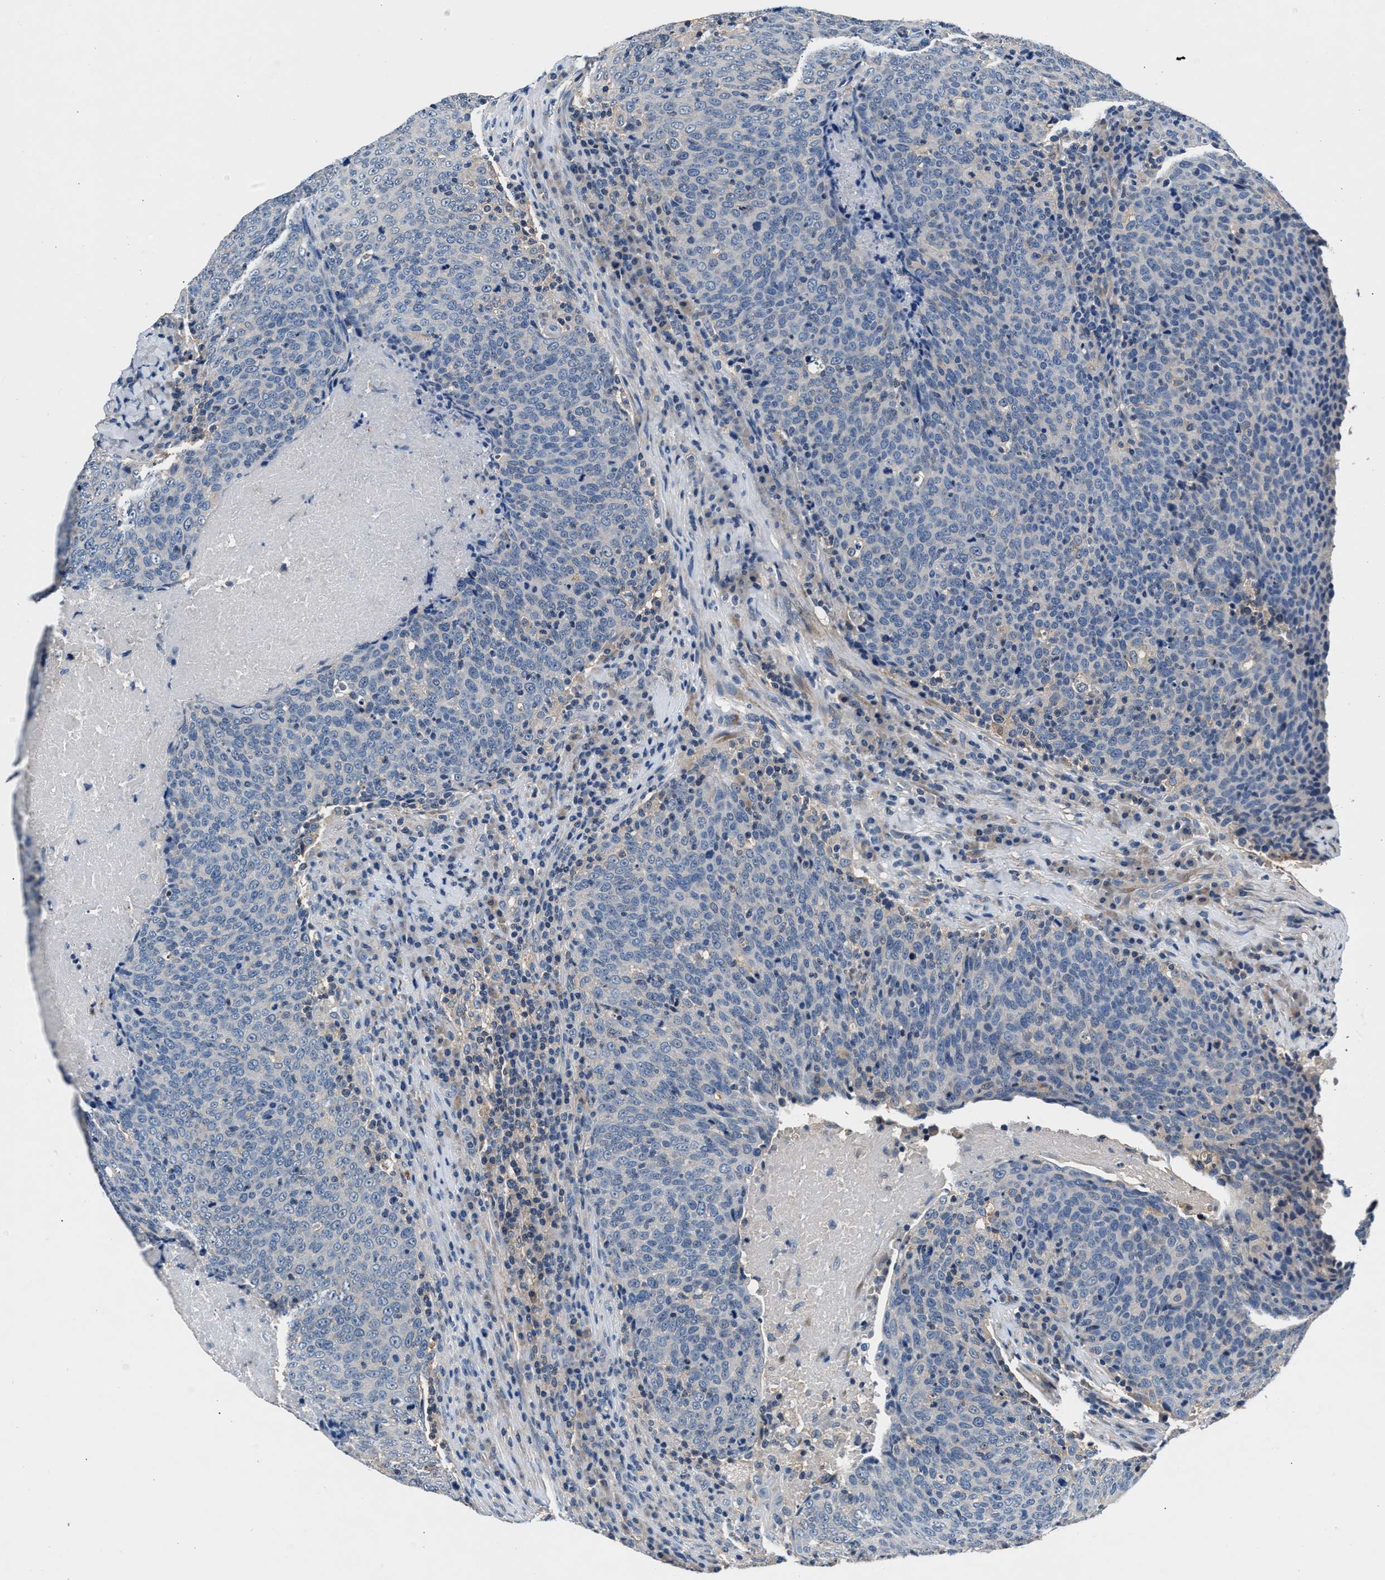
{"staining": {"intensity": "negative", "quantity": "none", "location": "none"}, "tissue": "head and neck cancer", "cell_type": "Tumor cells", "image_type": "cancer", "snomed": [{"axis": "morphology", "description": "Squamous cell carcinoma, NOS"}, {"axis": "morphology", "description": "Squamous cell carcinoma, metastatic, NOS"}, {"axis": "topography", "description": "Lymph node"}, {"axis": "topography", "description": "Head-Neck"}], "caption": "High power microscopy photomicrograph of an IHC image of head and neck cancer (metastatic squamous cell carcinoma), revealing no significant staining in tumor cells.", "gene": "DENND6B", "patient": {"sex": "male", "age": 62}}